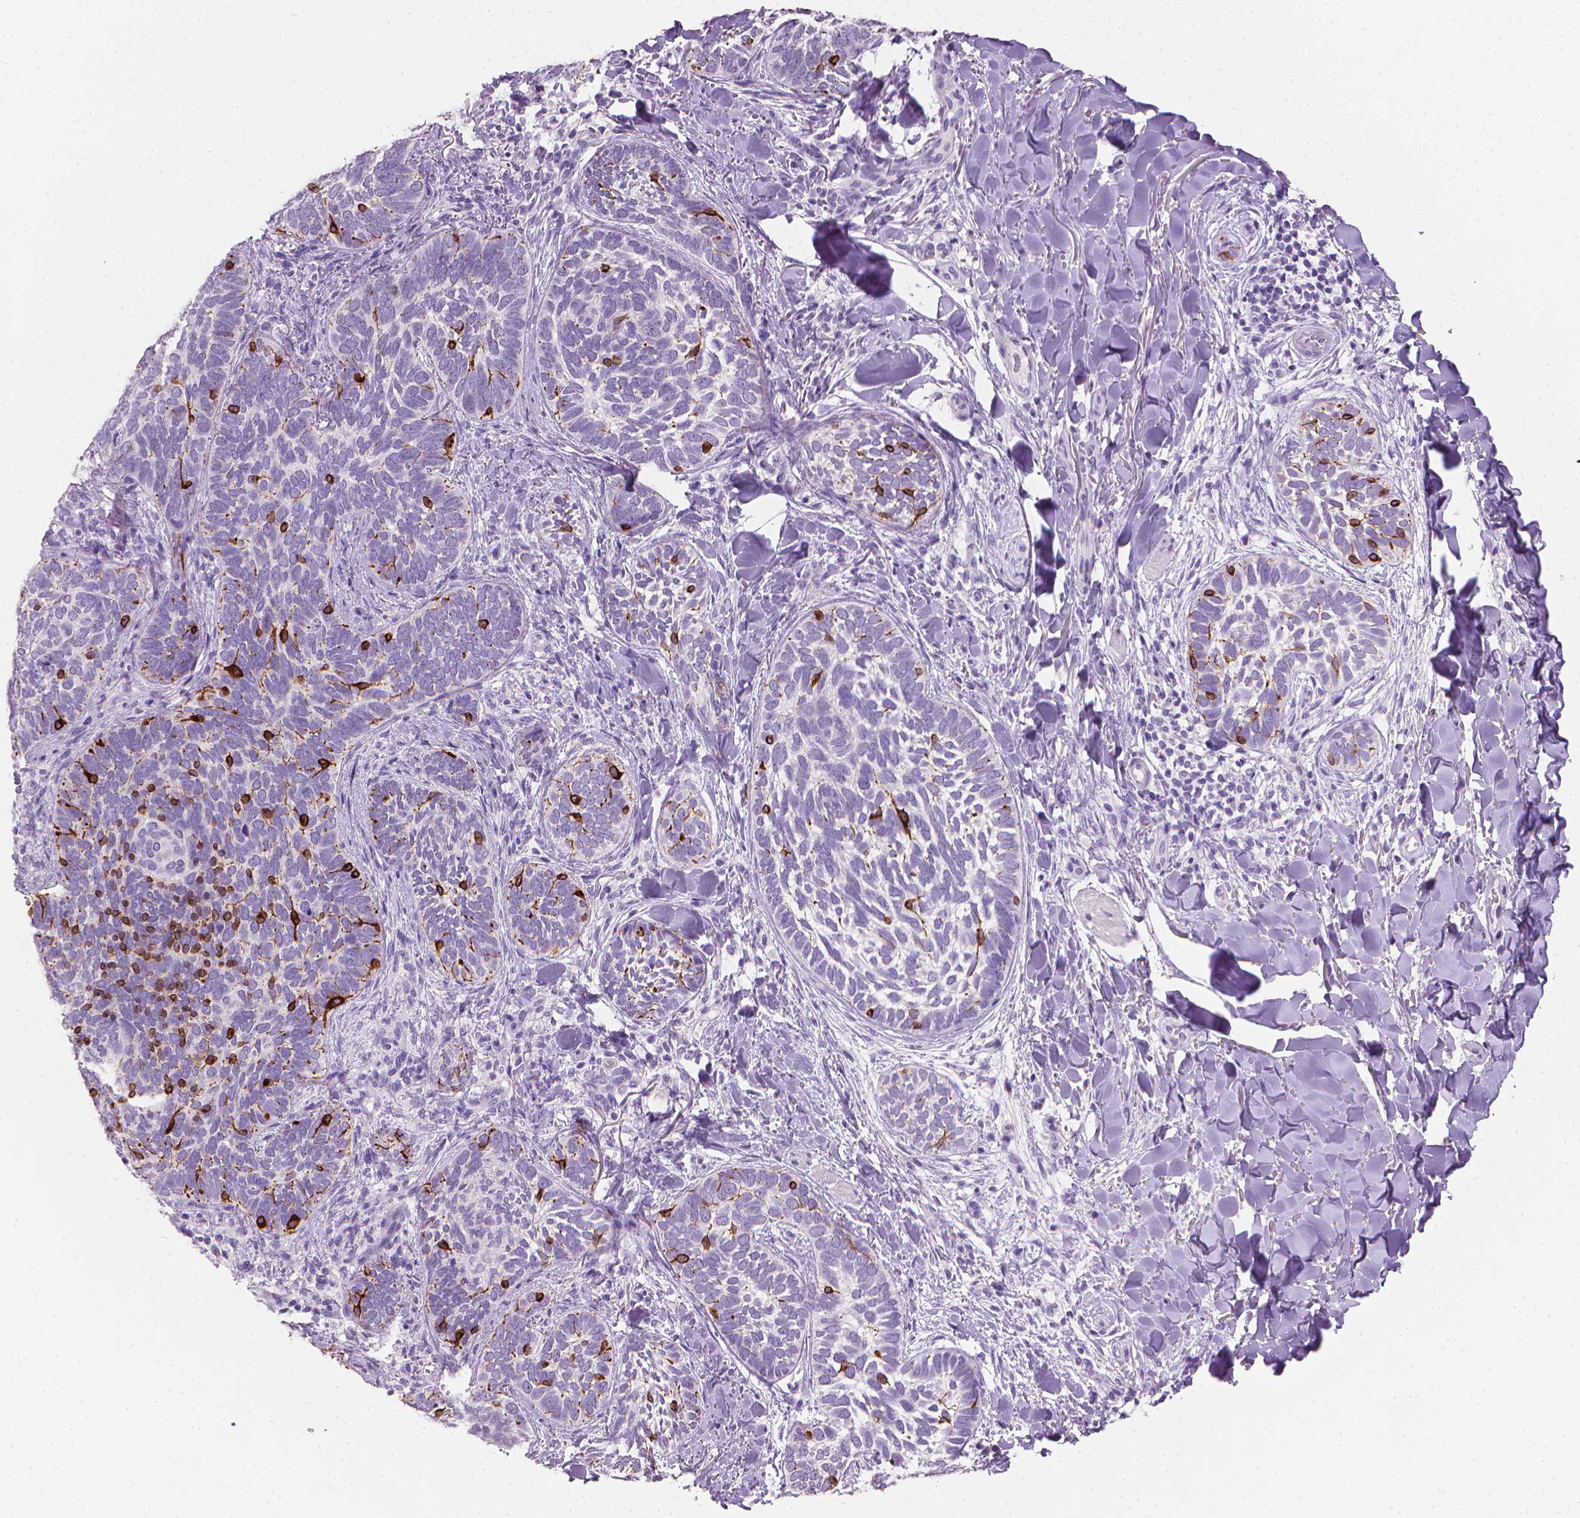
{"staining": {"intensity": "negative", "quantity": "none", "location": "none"}, "tissue": "skin cancer", "cell_type": "Tumor cells", "image_type": "cancer", "snomed": [{"axis": "morphology", "description": "Normal tissue, NOS"}, {"axis": "morphology", "description": "Basal cell carcinoma"}, {"axis": "topography", "description": "Skin"}], "caption": "The immunohistochemistry (IHC) histopathology image has no significant positivity in tumor cells of skin basal cell carcinoma tissue.", "gene": "MLANA", "patient": {"sex": "male", "age": 46}}